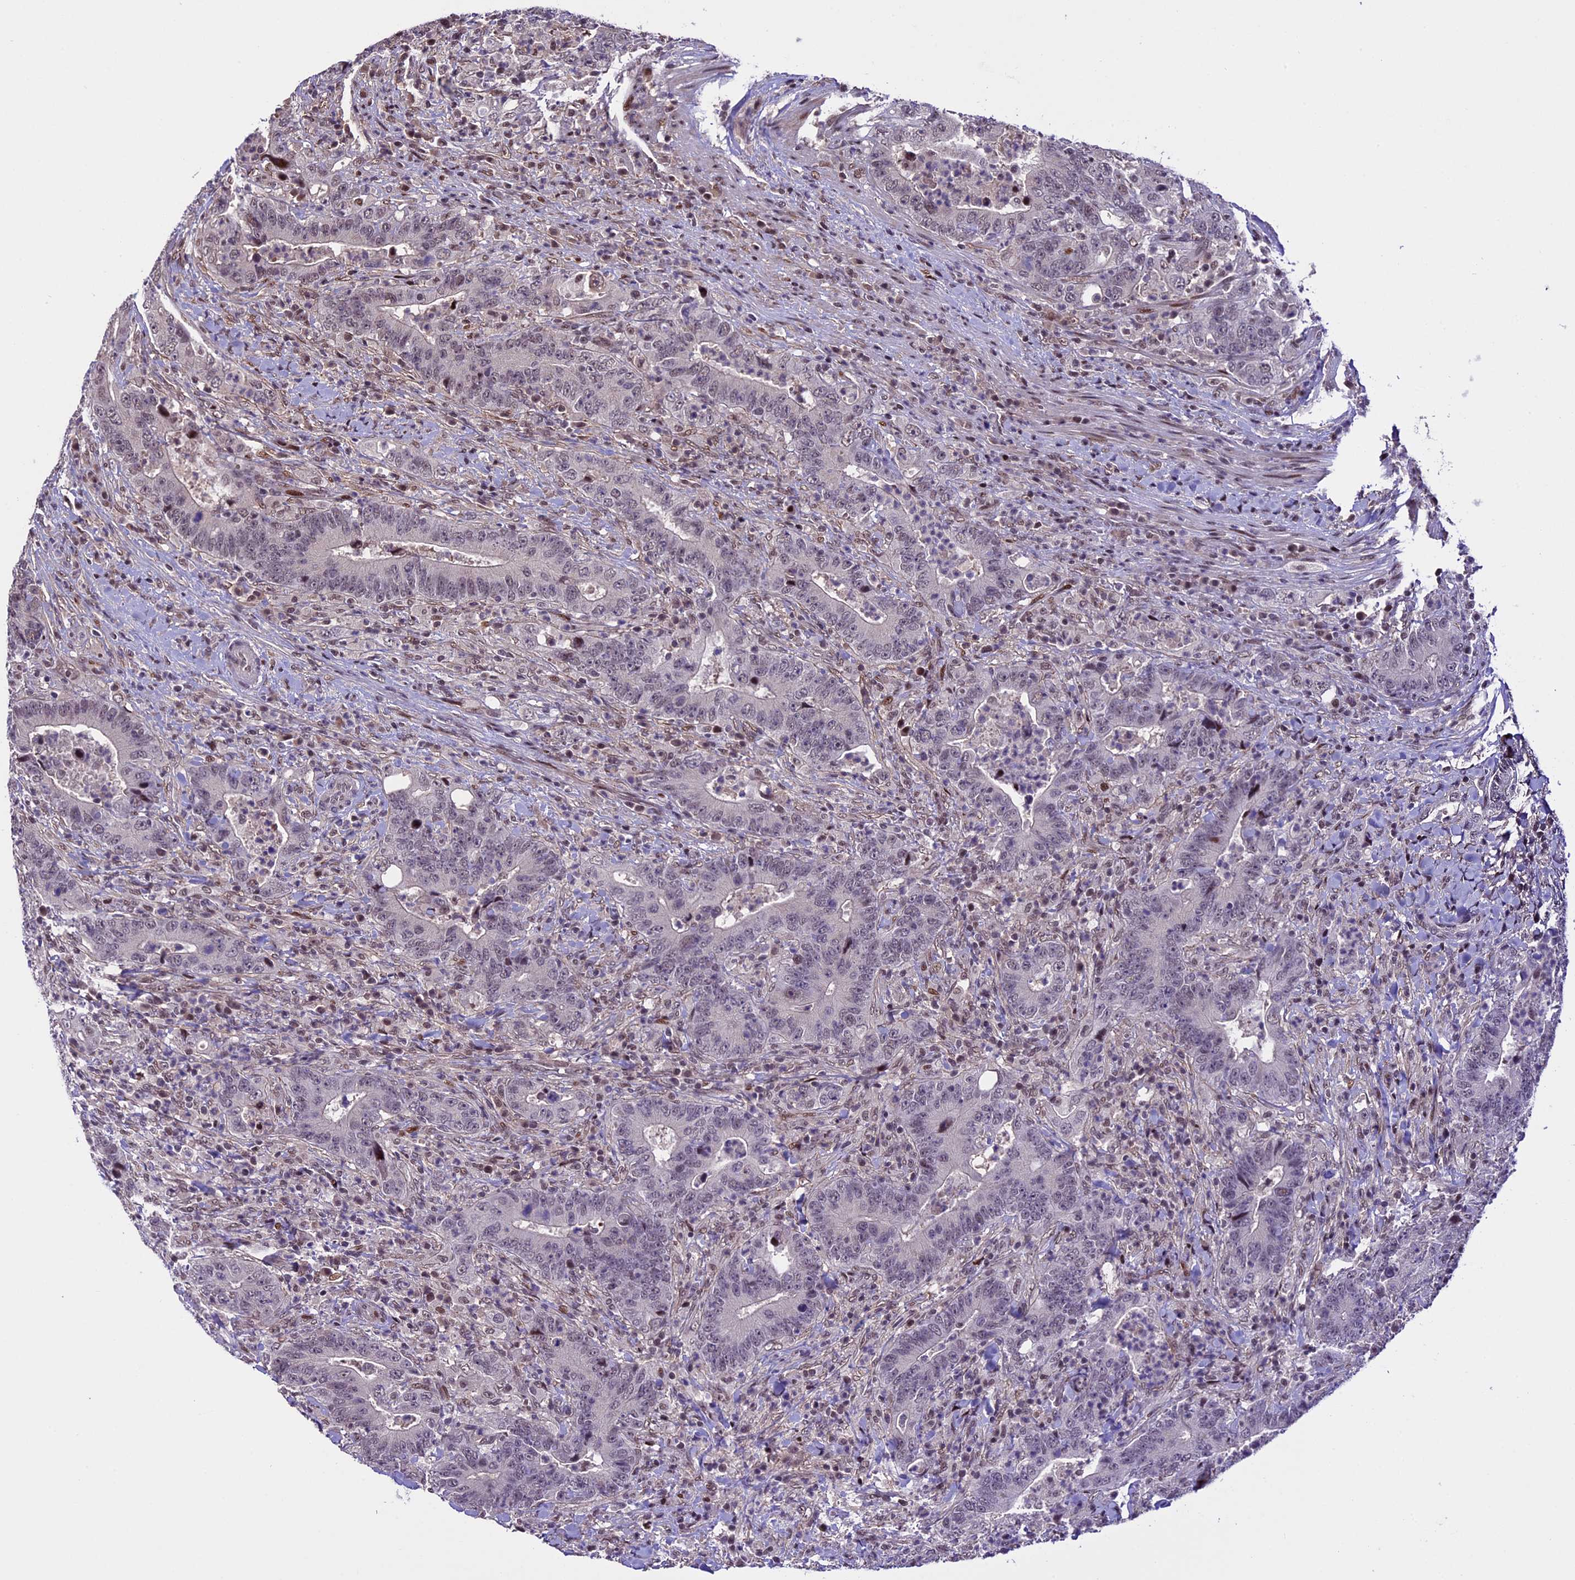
{"staining": {"intensity": "weak", "quantity": "<25%", "location": "nuclear"}, "tissue": "colorectal cancer", "cell_type": "Tumor cells", "image_type": "cancer", "snomed": [{"axis": "morphology", "description": "Adenocarcinoma, NOS"}, {"axis": "topography", "description": "Colon"}], "caption": "IHC of colorectal adenocarcinoma exhibits no staining in tumor cells. (DAB IHC, high magnification).", "gene": "TCP11L2", "patient": {"sex": "female", "age": 75}}